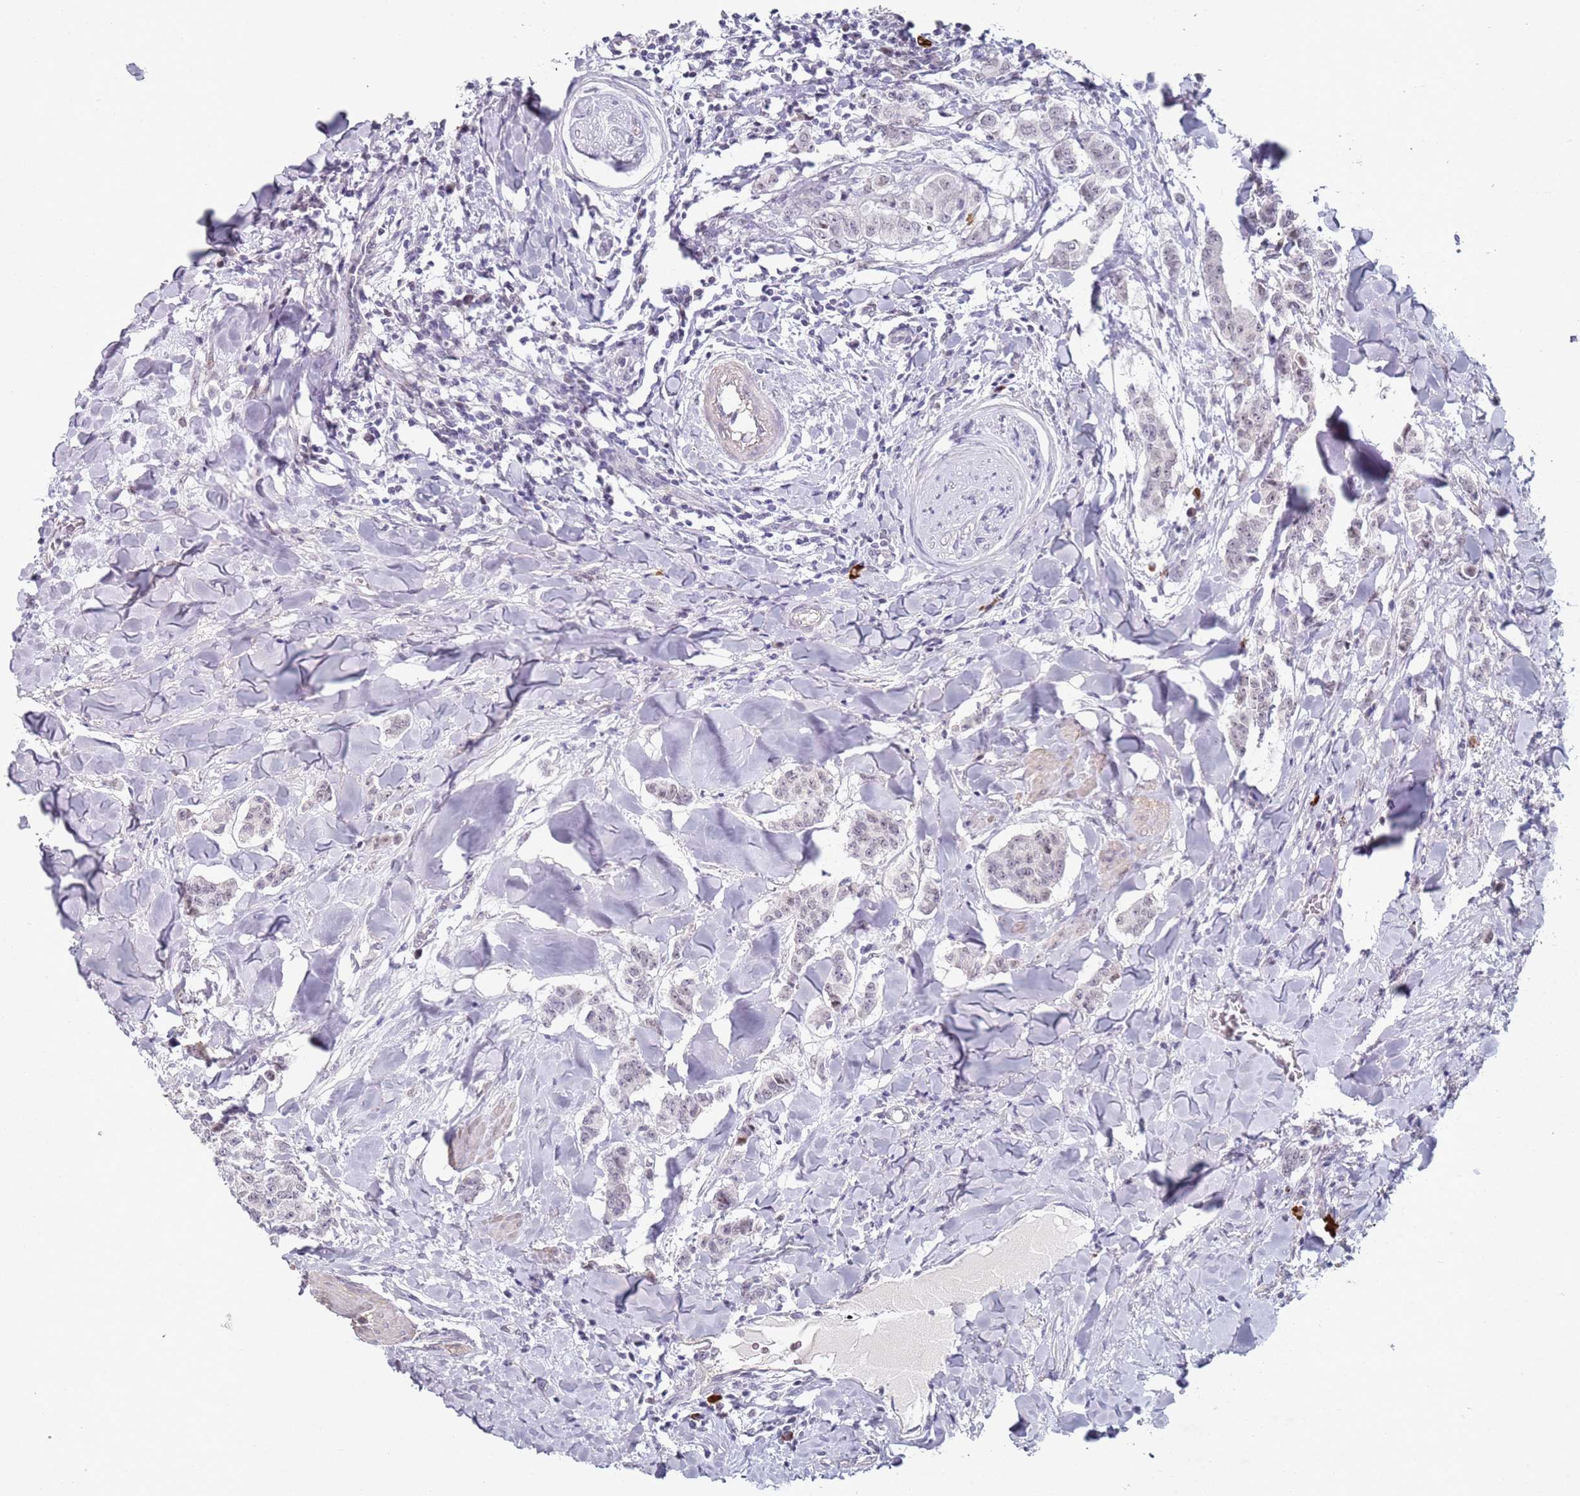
{"staining": {"intensity": "weak", "quantity": ">75%", "location": "nuclear"}, "tissue": "breast cancer", "cell_type": "Tumor cells", "image_type": "cancer", "snomed": [{"axis": "morphology", "description": "Duct carcinoma"}, {"axis": "topography", "description": "Breast"}], "caption": "Protein analysis of breast invasive ductal carcinoma tissue shows weak nuclear positivity in approximately >75% of tumor cells.", "gene": "ATF6B", "patient": {"sex": "female", "age": 40}}